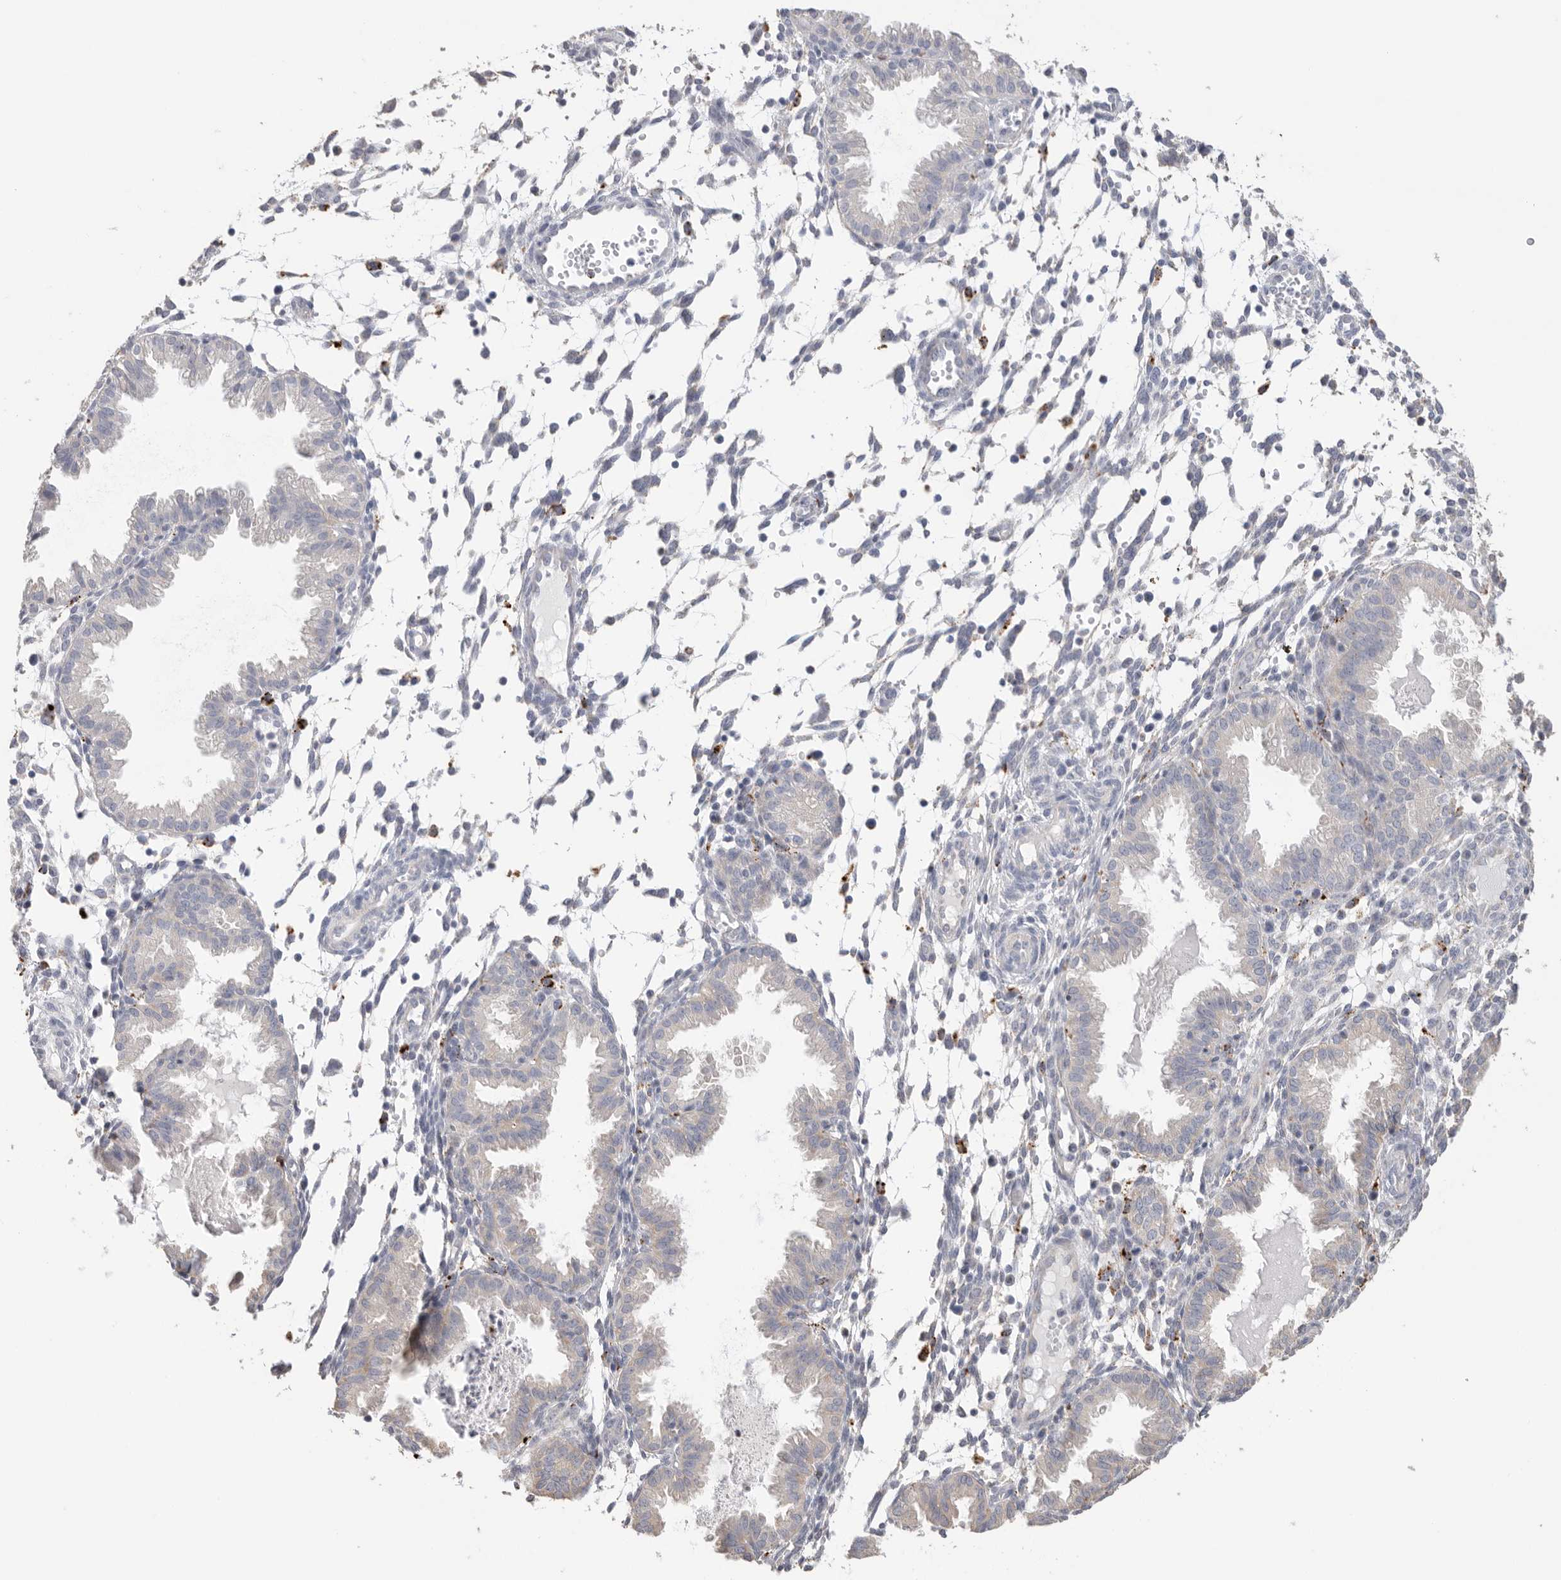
{"staining": {"intensity": "negative", "quantity": "none", "location": "none"}, "tissue": "endometrium", "cell_type": "Cells in endometrial stroma", "image_type": "normal", "snomed": [{"axis": "morphology", "description": "Normal tissue, NOS"}, {"axis": "topography", "description": "Endometrium"}], "caption": "High magnification brightfield microscopy of benign endometrium stained with DAB (brown) and counterstained with hematoxylin (blue): cells in endometrial stroma show no significant expression.", "gene": "GGH", "patient": {"sex": "female", "age": 33}}